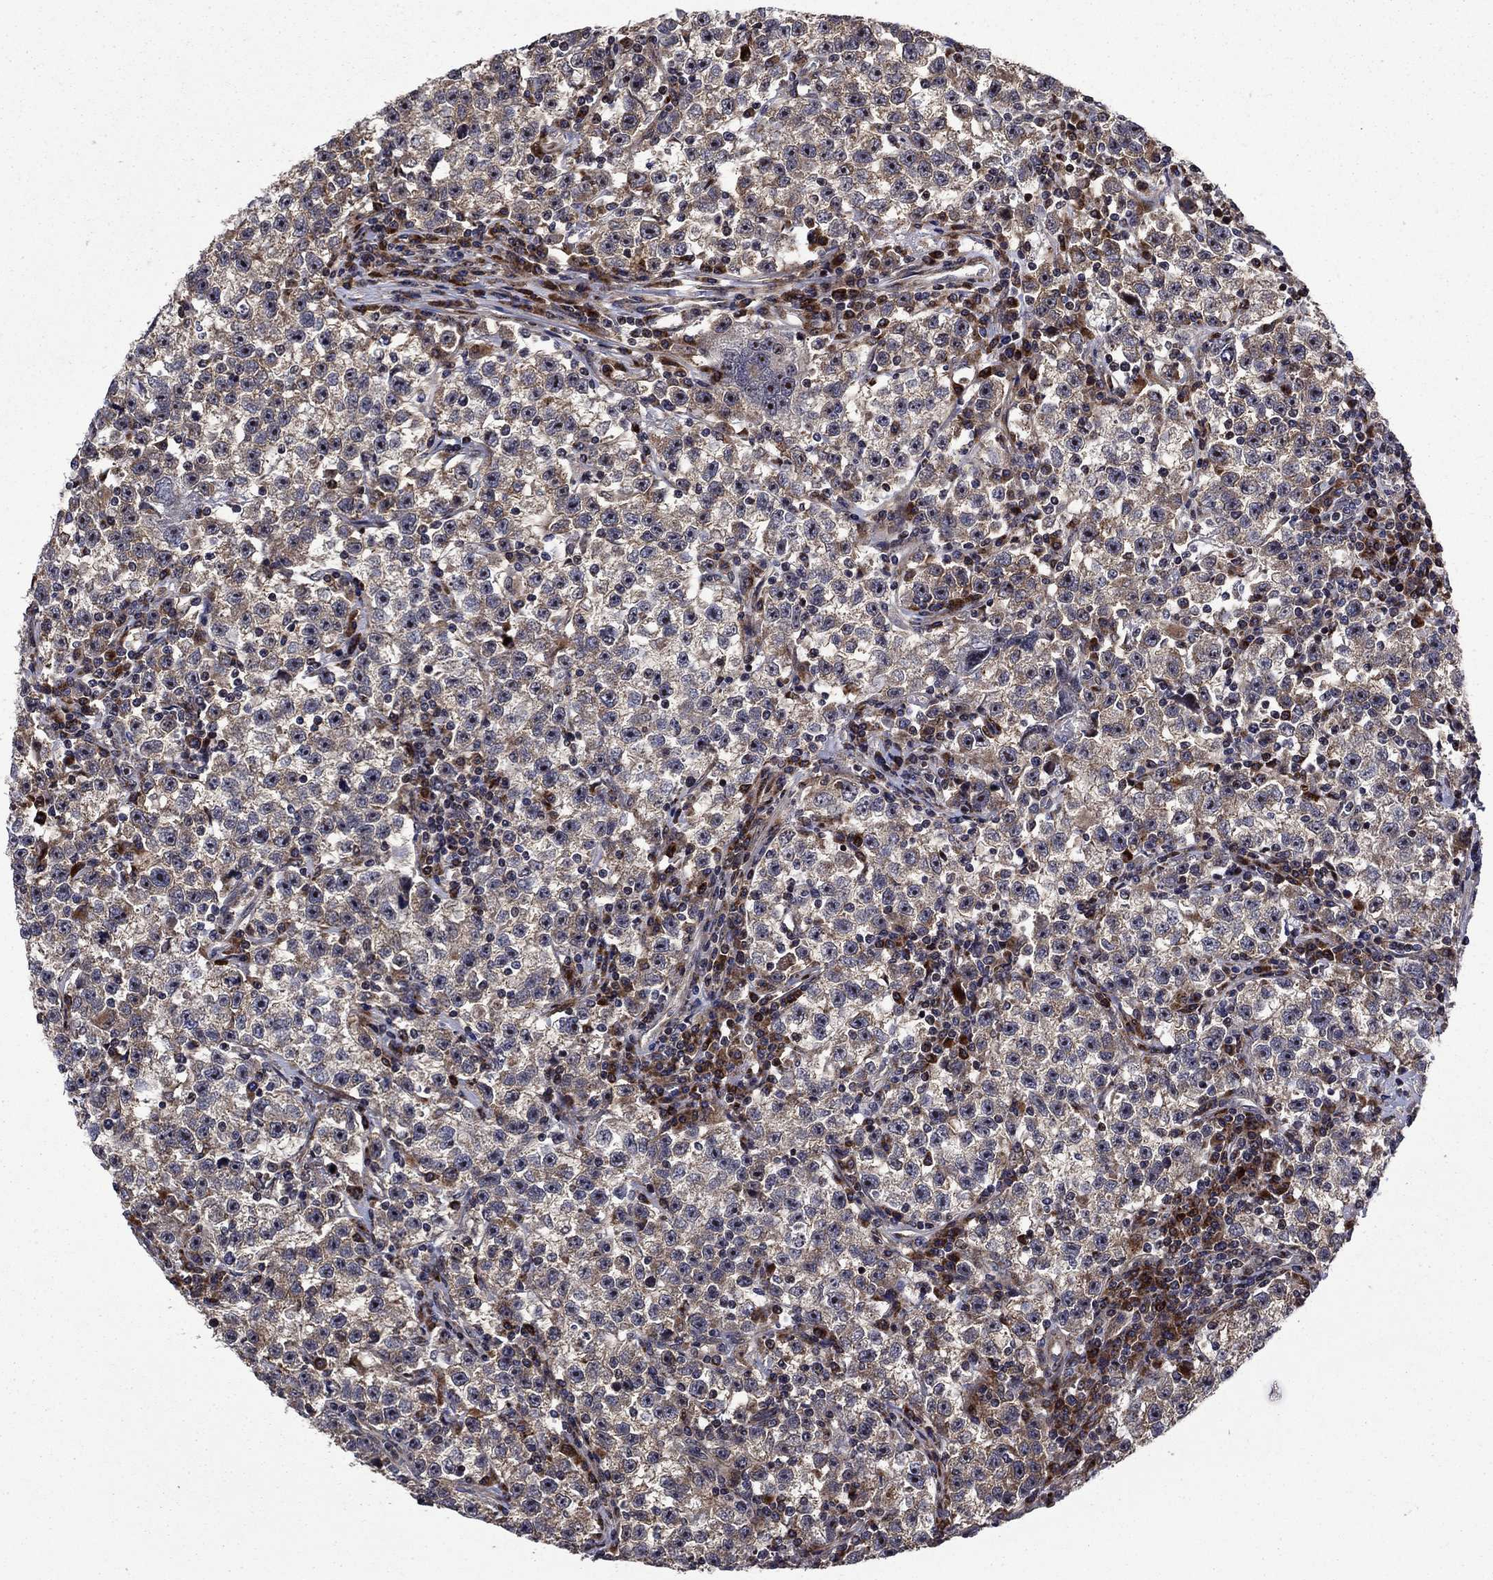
{"staining": {"intensity": "weak", "quantity": ">75%", "location": "cytoplasmic/membranous"}, "tissue": "testis cancer", "cell_type": "Tumor cells", "image_type": "cancer", "snomed": [{"axis": "morphology", "description": "Seminoma, NOS"}, {"axis": "topography", "description": "Testis"}], "caption": "Testis cancer (seminoma) tissue shows weak cytoplasmic/membranous positivity in approximately >75% of tumor cells", "gene": "AGTPBP1", "patient": {"sex": "male", "age": 22}}